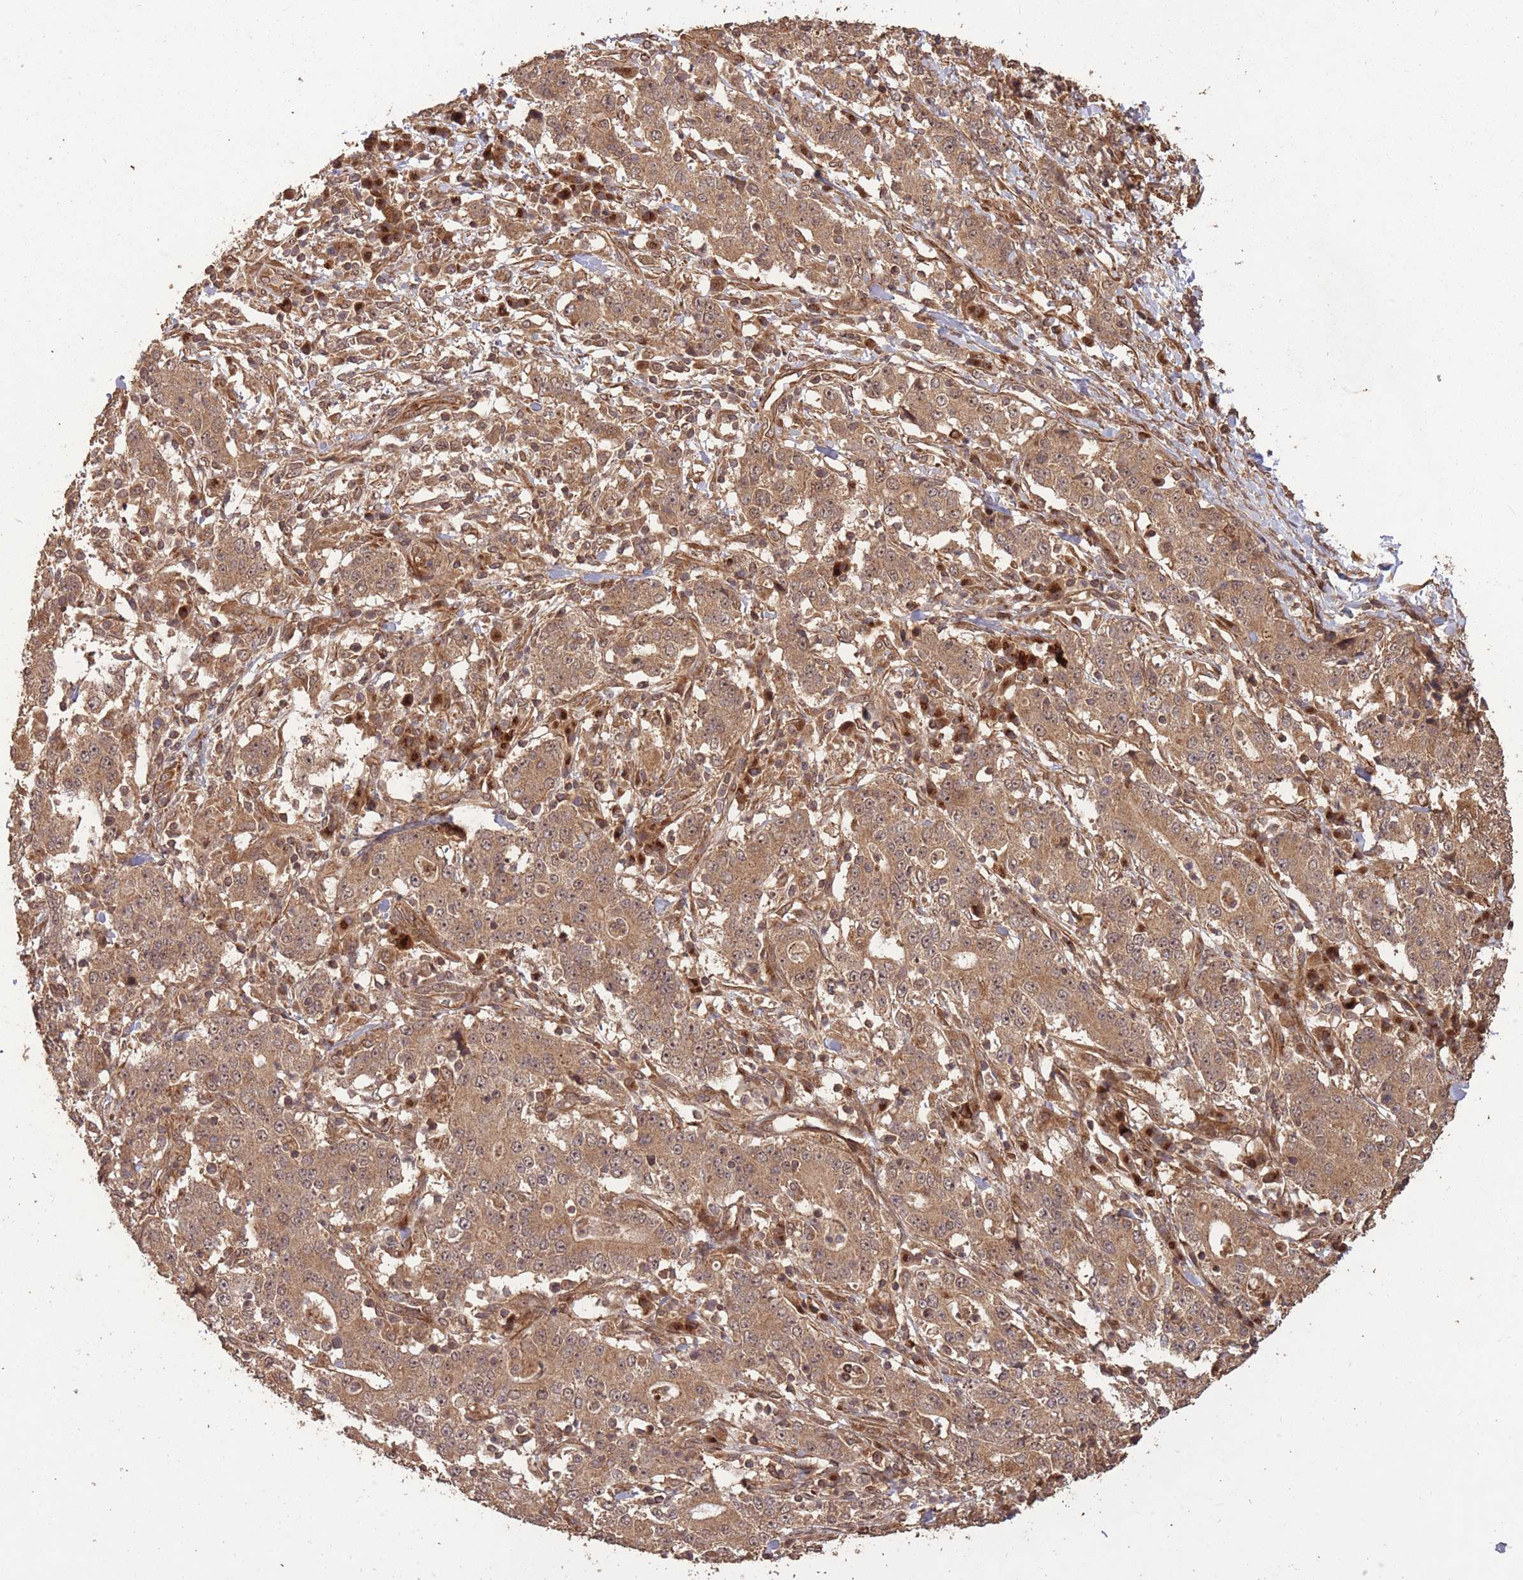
{"staining": {"intensity": "moderate", "quantity": ">75%", "location": "cytoplasmic/membranous,nuclear"}, "tissue": "stomach cancer", "cell_type": "Tumor cells", "image_type": "cancer", "snomed": [{"axis": "morphology", "description": "Normal tissue, NOS"}, {"axis": "morphology", "description": "Adenocarcinoma, NOS"}, {"axis": "topography", "description": "Stomach, upper"}, {"axis": "topography", "description": "Stomach"}], "caption": "Adenocarcinoma (stomach) was stained to show a protein in brown. There is medium levels of moderate cytoplasmic/membranous and nuclear expression in about >75% of tumor cells.", "gene": "ERBB3", "patient": {"sex": "male", "age": 59}}